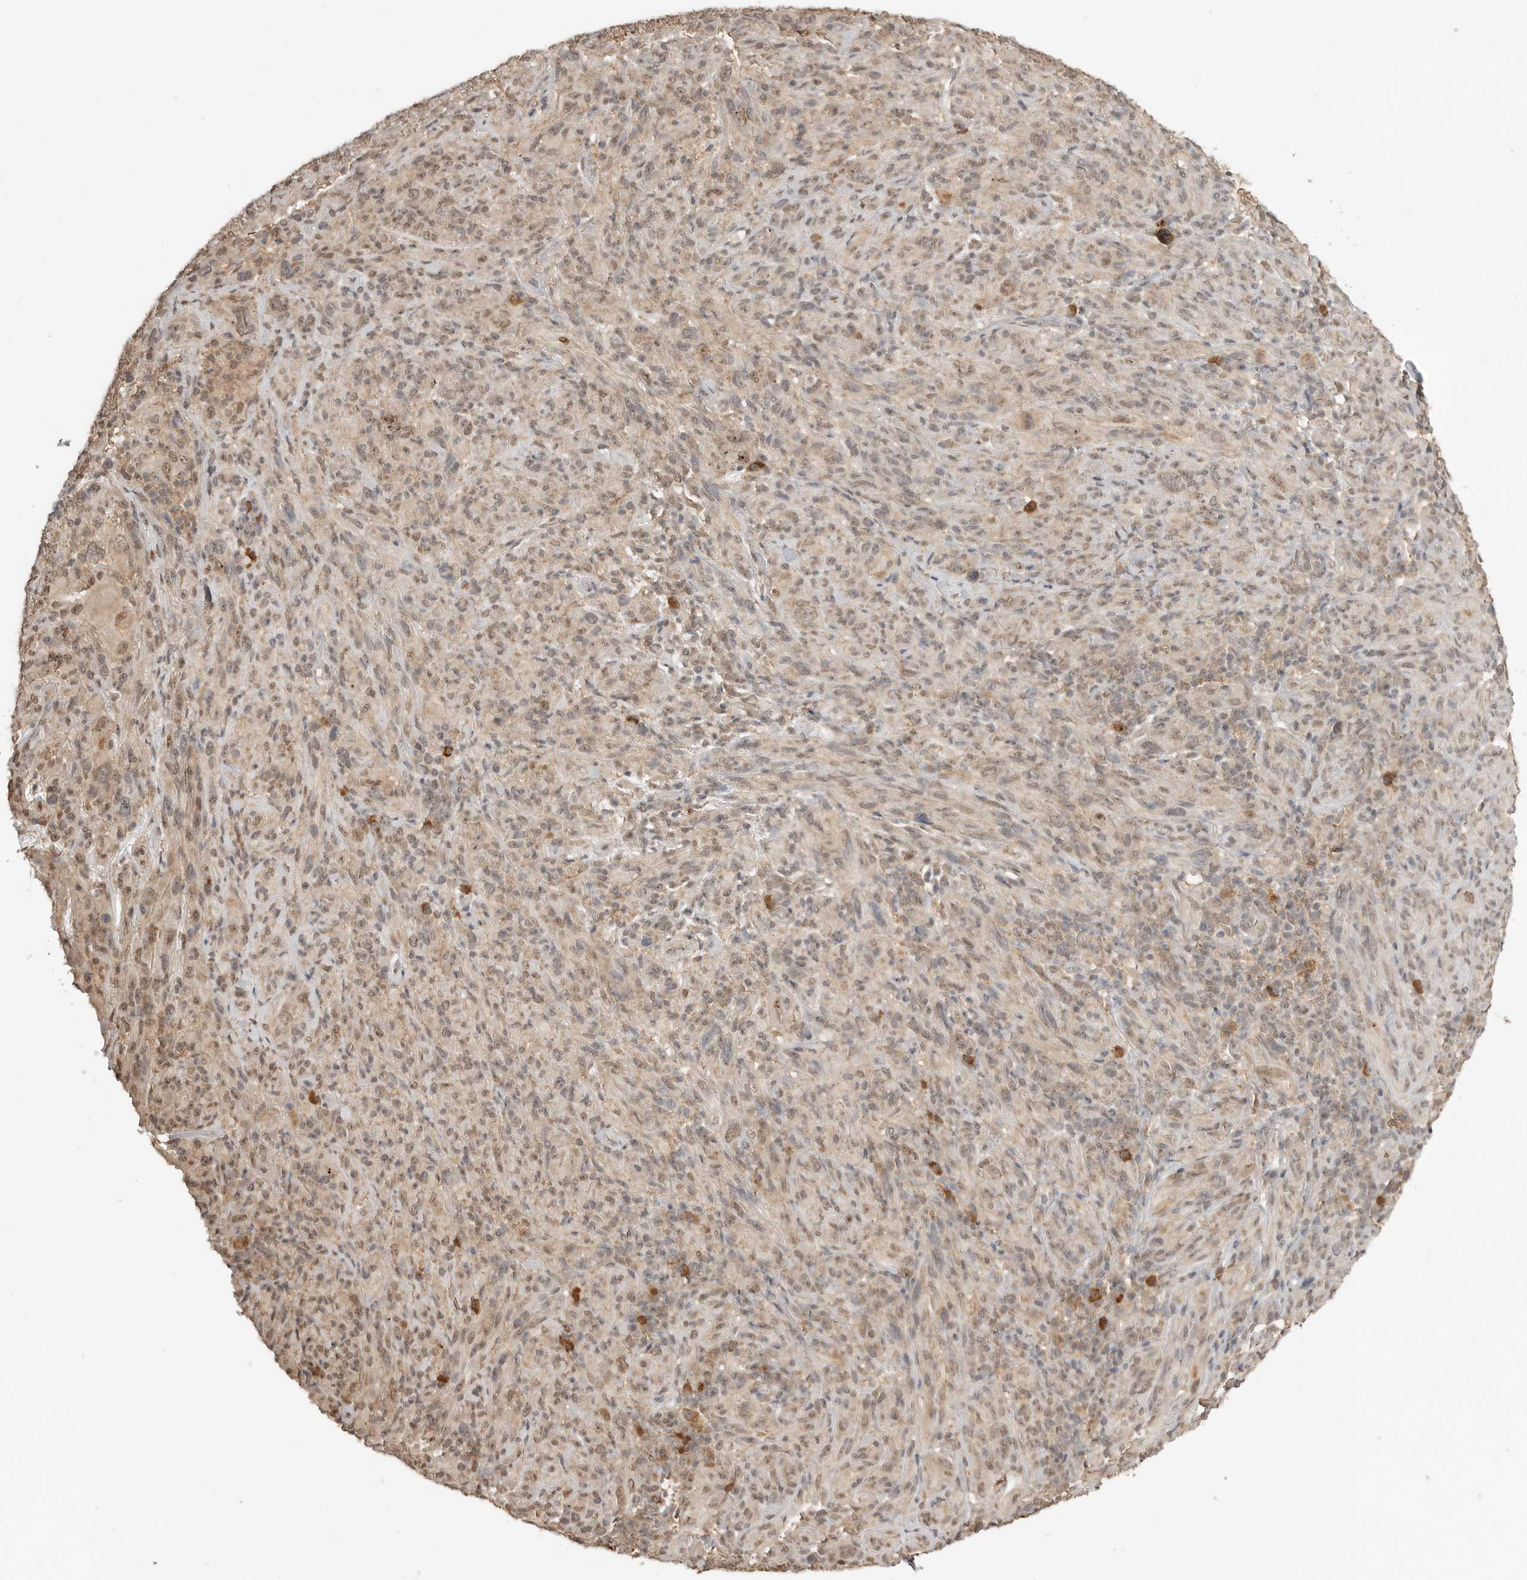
{"staining": {"intensity": "weak", "quantity": ">75%", "location": "nuclear"}, "tissue": "melanoma", "cell_type": "Tumor cells", "image_type": "cancer", "snomed": [{"axis": "morphology", "description": "Malignant melanoma, NOS"}, {"axis": "topography", "description": "Skin of head"}], "caption": "Immunohistochemistry of melanoma exhibits low levels of weak nuclear positivity in about >75% of tumor cells.", "gene": "ASPSCR1", "patient": {"sex": "male", "age": 96}}